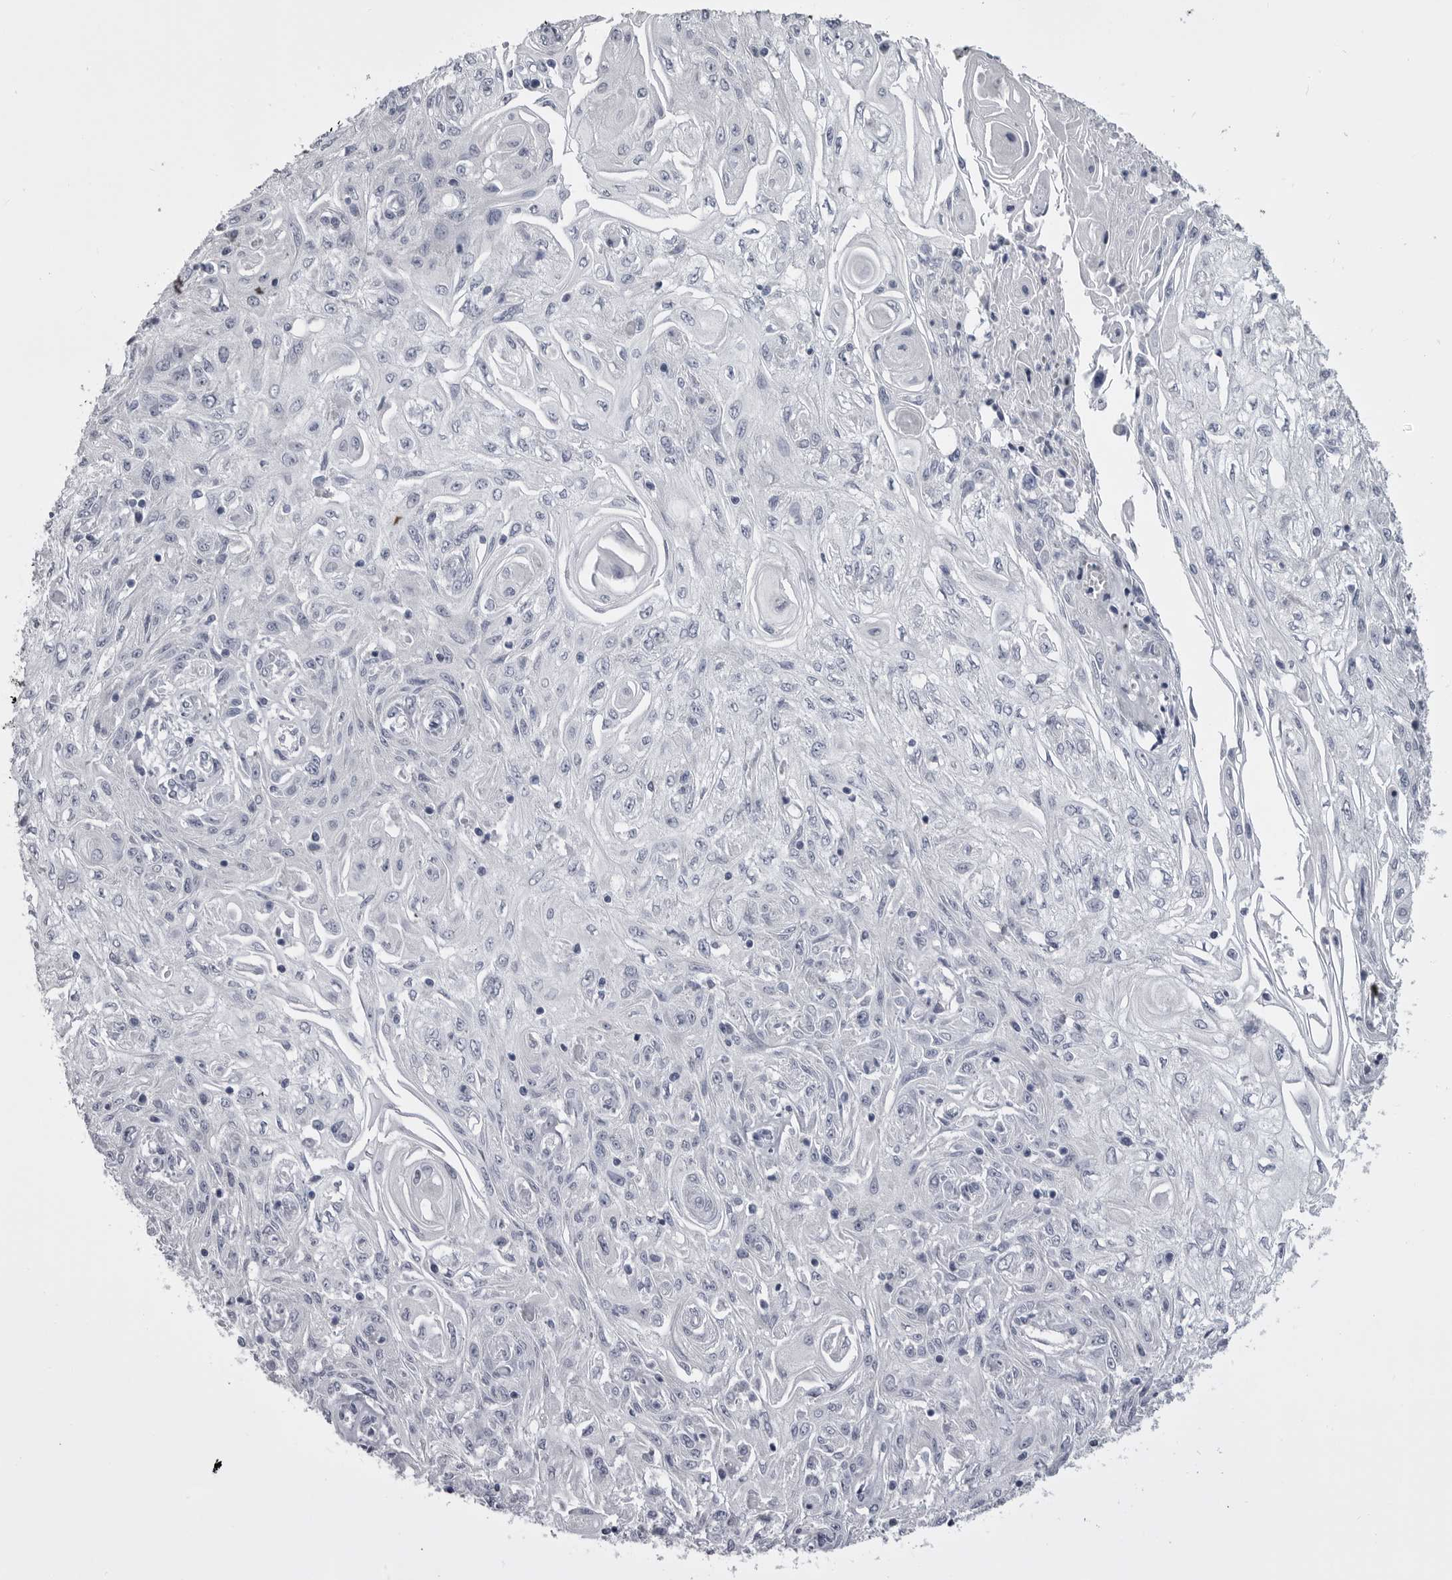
{"staining": {"intensity": "negative", "quantity": "none", "location": "none"}, "tissue": "skin cancer", "cell_type": "Tumor cells", "image_type": "cancer", "snomed": [{"axis": "morphology", "description": "Squamous cell carcinoma, NOS"}, {"axis": "morphology", "description": "Squamous cell carcinoma, metastatic, NOS"}, {"axis": "topography", "description": "Skin"}, {"axis": "topography", "description": "Lymph node"}], "caption": "The immunohistochemistry (IHC) histopathology image has no significant positivity in tumor cells of skin metastatic squamous cell carcinoma tissue. (Immunohistochemistry, brightfield microscopy, high magnification).", "gene": "ANK2", "patient": {"sex": "male", "age": 75}}